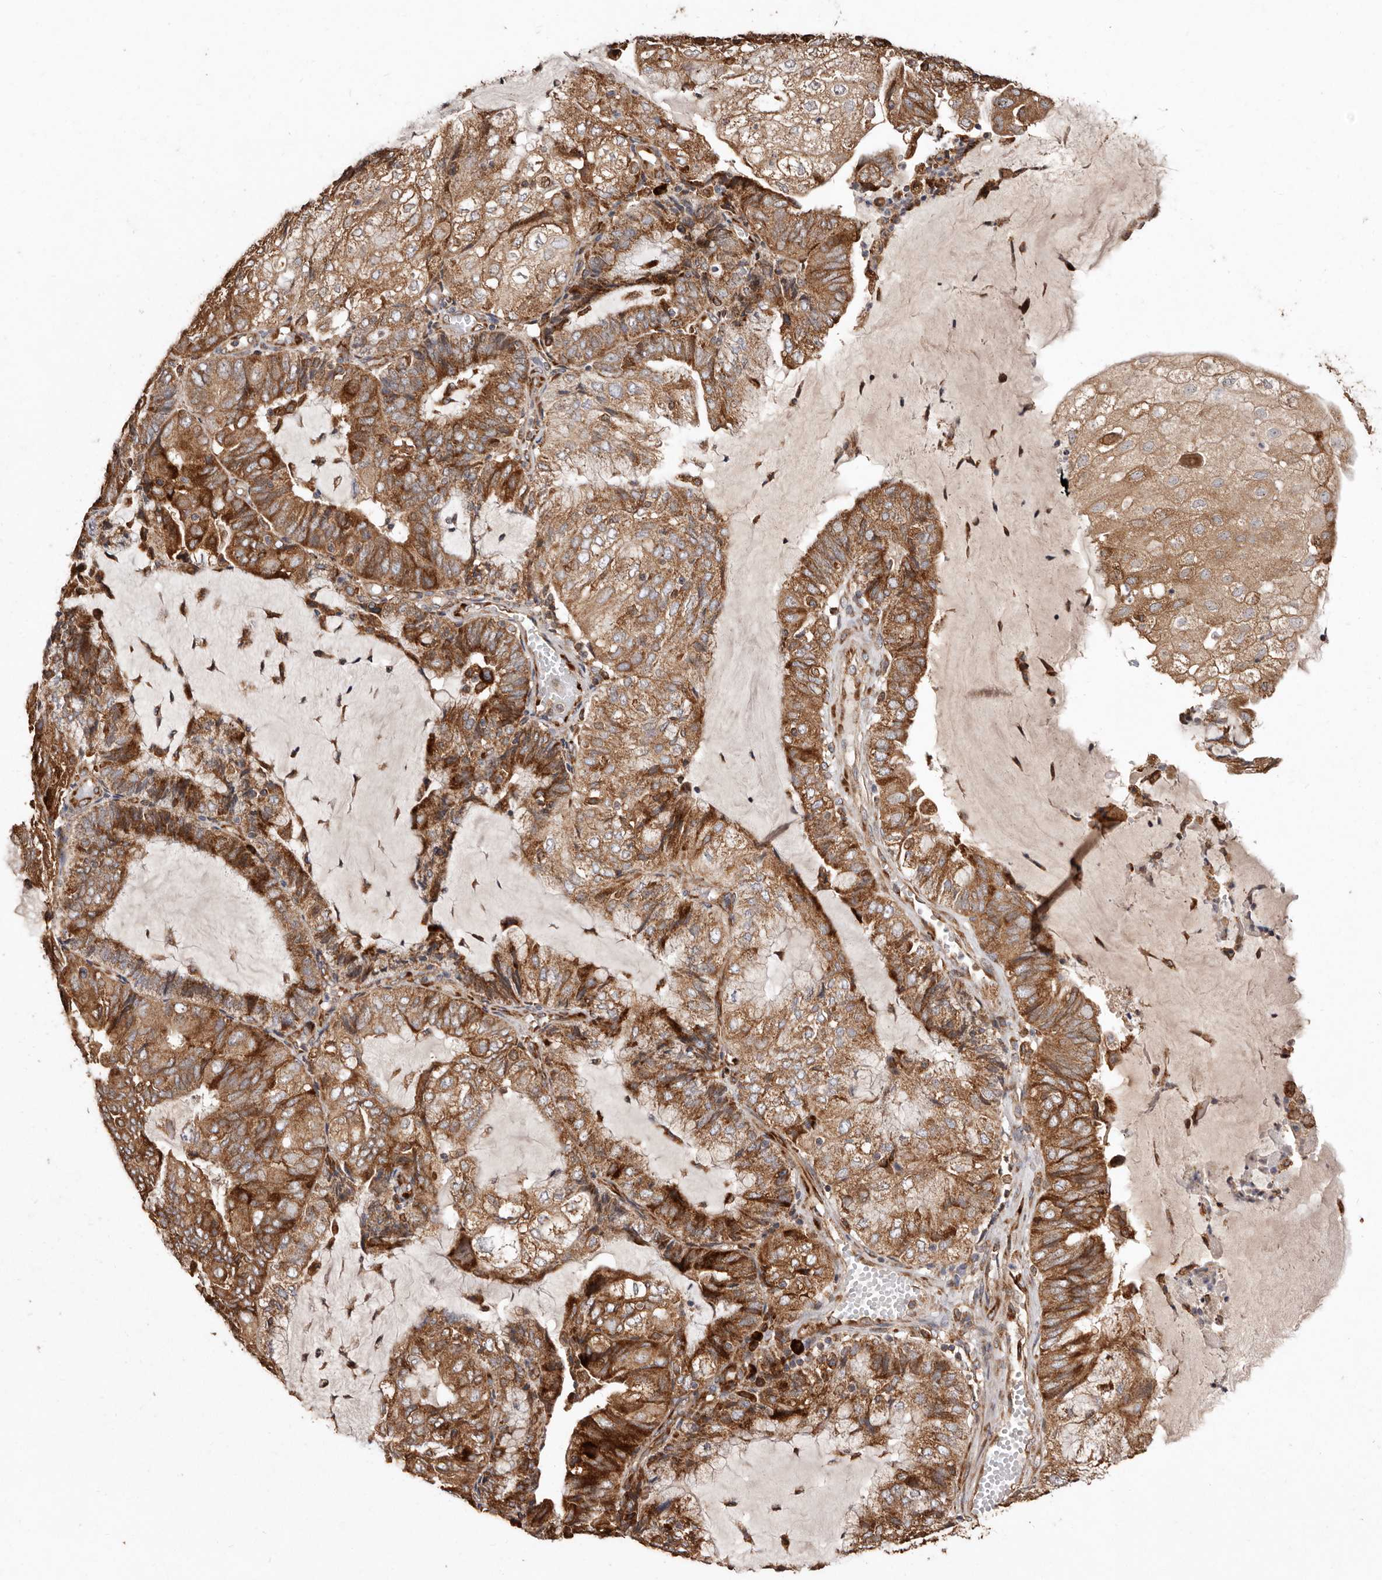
{"staining": {"intensity": "moderate", "quantity": ">75%", "location": "cytoplasmic/membranous"}, "tissue": "endometrial cancer", "cell_type": "Tumor cells", "image_type": "cancer", "snomed": [{"axis": "morphology", "description": "Adenocarcinoma, NOS"}, {"axis": "topography", "description": "Endometrium"}], "caption": "Immunohistochemistry (IHC) histopathology image of neoplastic tissue: adenocarcinoma (endometrial) stained using immunohistochemistry (IHC) shows medium levels of moderate protein expression localized specifically in the cytoplasmic/membranous of tumor cells, appearing as a cytoplasmic/membranous brown color.", "gene": "STEAP2", "patient": {"sex": "female", "age": 81}}